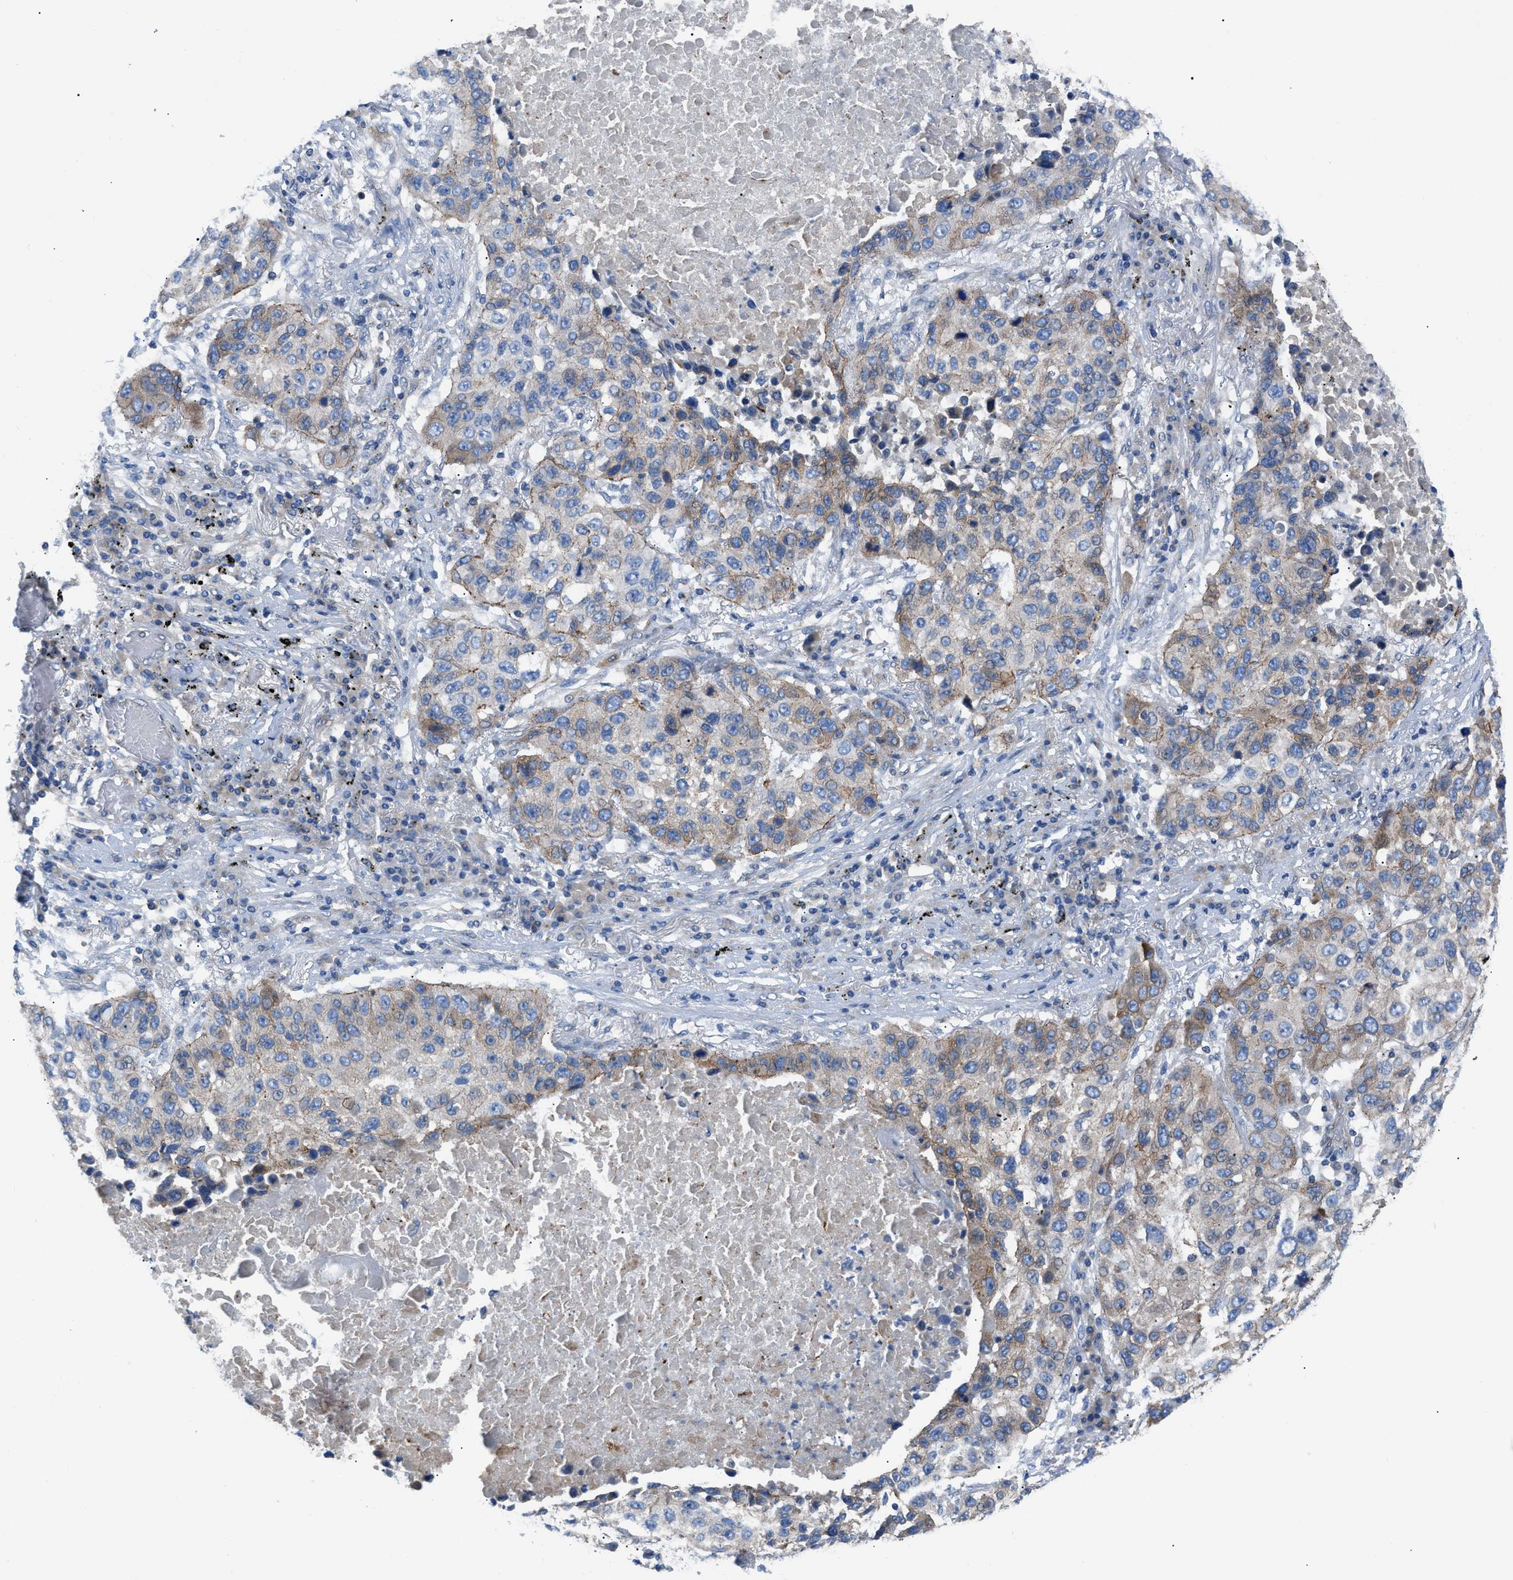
{"staining": {"intensity": "moderate", "quantity": ">75%", "location": "cytoplasmic/membranous"}, "tissue": "lung cancer", "cell_type": "Tumor cells", "image_type": "cancer", "snomed": [{"axis": "morphology", "description": "Squamous cell carcinoma, NOS"}, {"axis": "topography", "description": "Lung"}], "caption": "Immunohistochemistry (IHC) of squamous cell carcinoma (lung) shows medium levels of moderate cytoplasmic/membranous positivity in approximately >75% of tumor cells.", "gene": "ZDHHC24", "patient": {"sex": "male", "age": 57}}